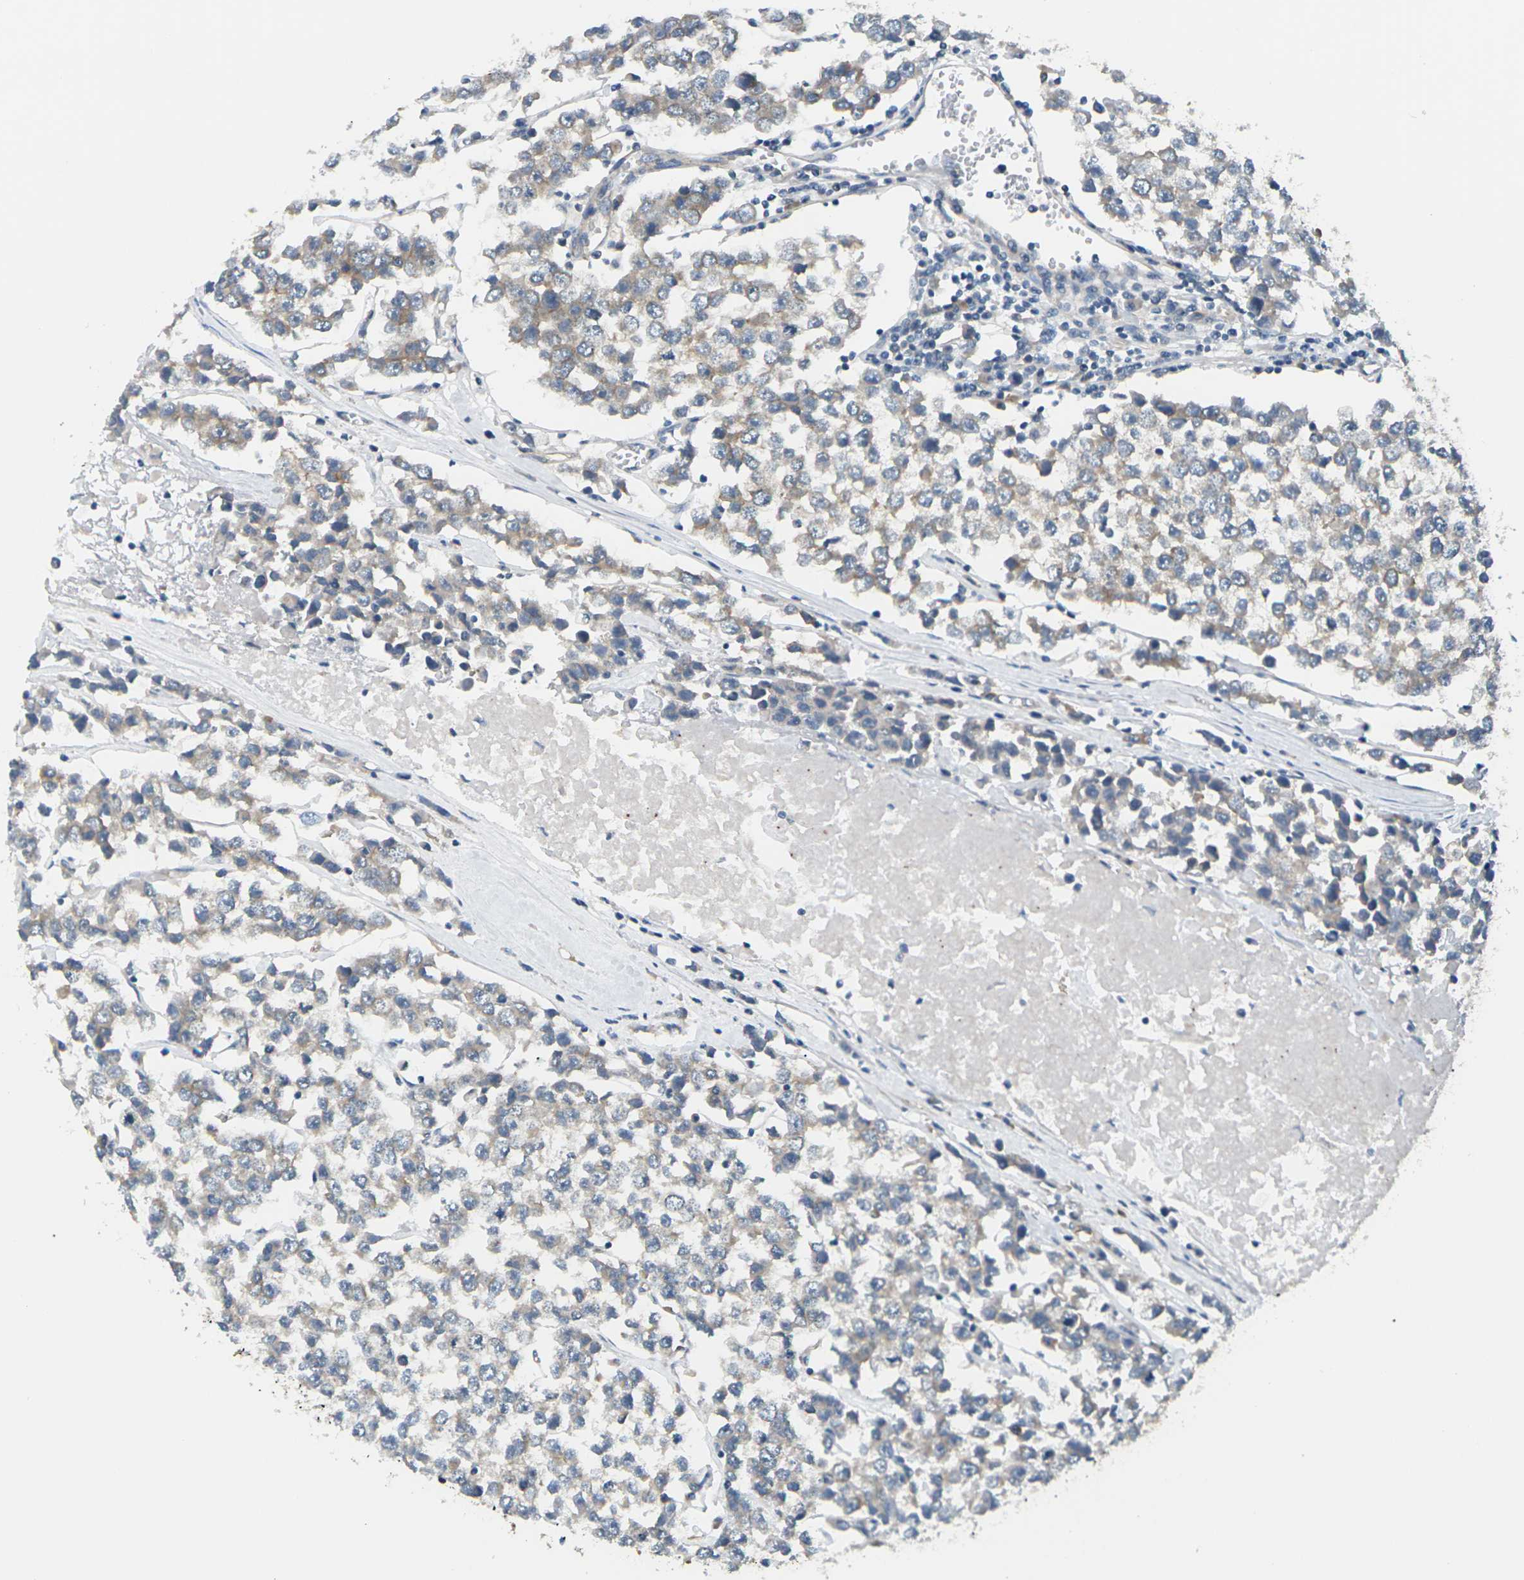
{"staining": {"intensity": "weak", "quantity": "25%-75%", "location": "cytoplasmic/membranous"}, "tissue": "testis cancer", "cell_type": "Tumor cells", "image_type": "cancer", "snomed": [{"axis": "morphology", "description": "Seminoma, NOS"}, {"axis": "morphology", "description": "Carcinoma, Embryonal, NOS"}, {"axis": "topography", "description": "Testis"}], "caption": "Tumor cells display weak cytoplasmic/membranous positivity in approximately 25%-75% of cells in testis cancer (embryonal carcinoma). The staining is performed using DAB (3,3'-diaminobenzidine) brown chromogen to label protein expression. The nuclei are counter-stained blue using hematoxylin.", "gene": "SLC13A3", "patient": {"sex": "male", "age": 52}}